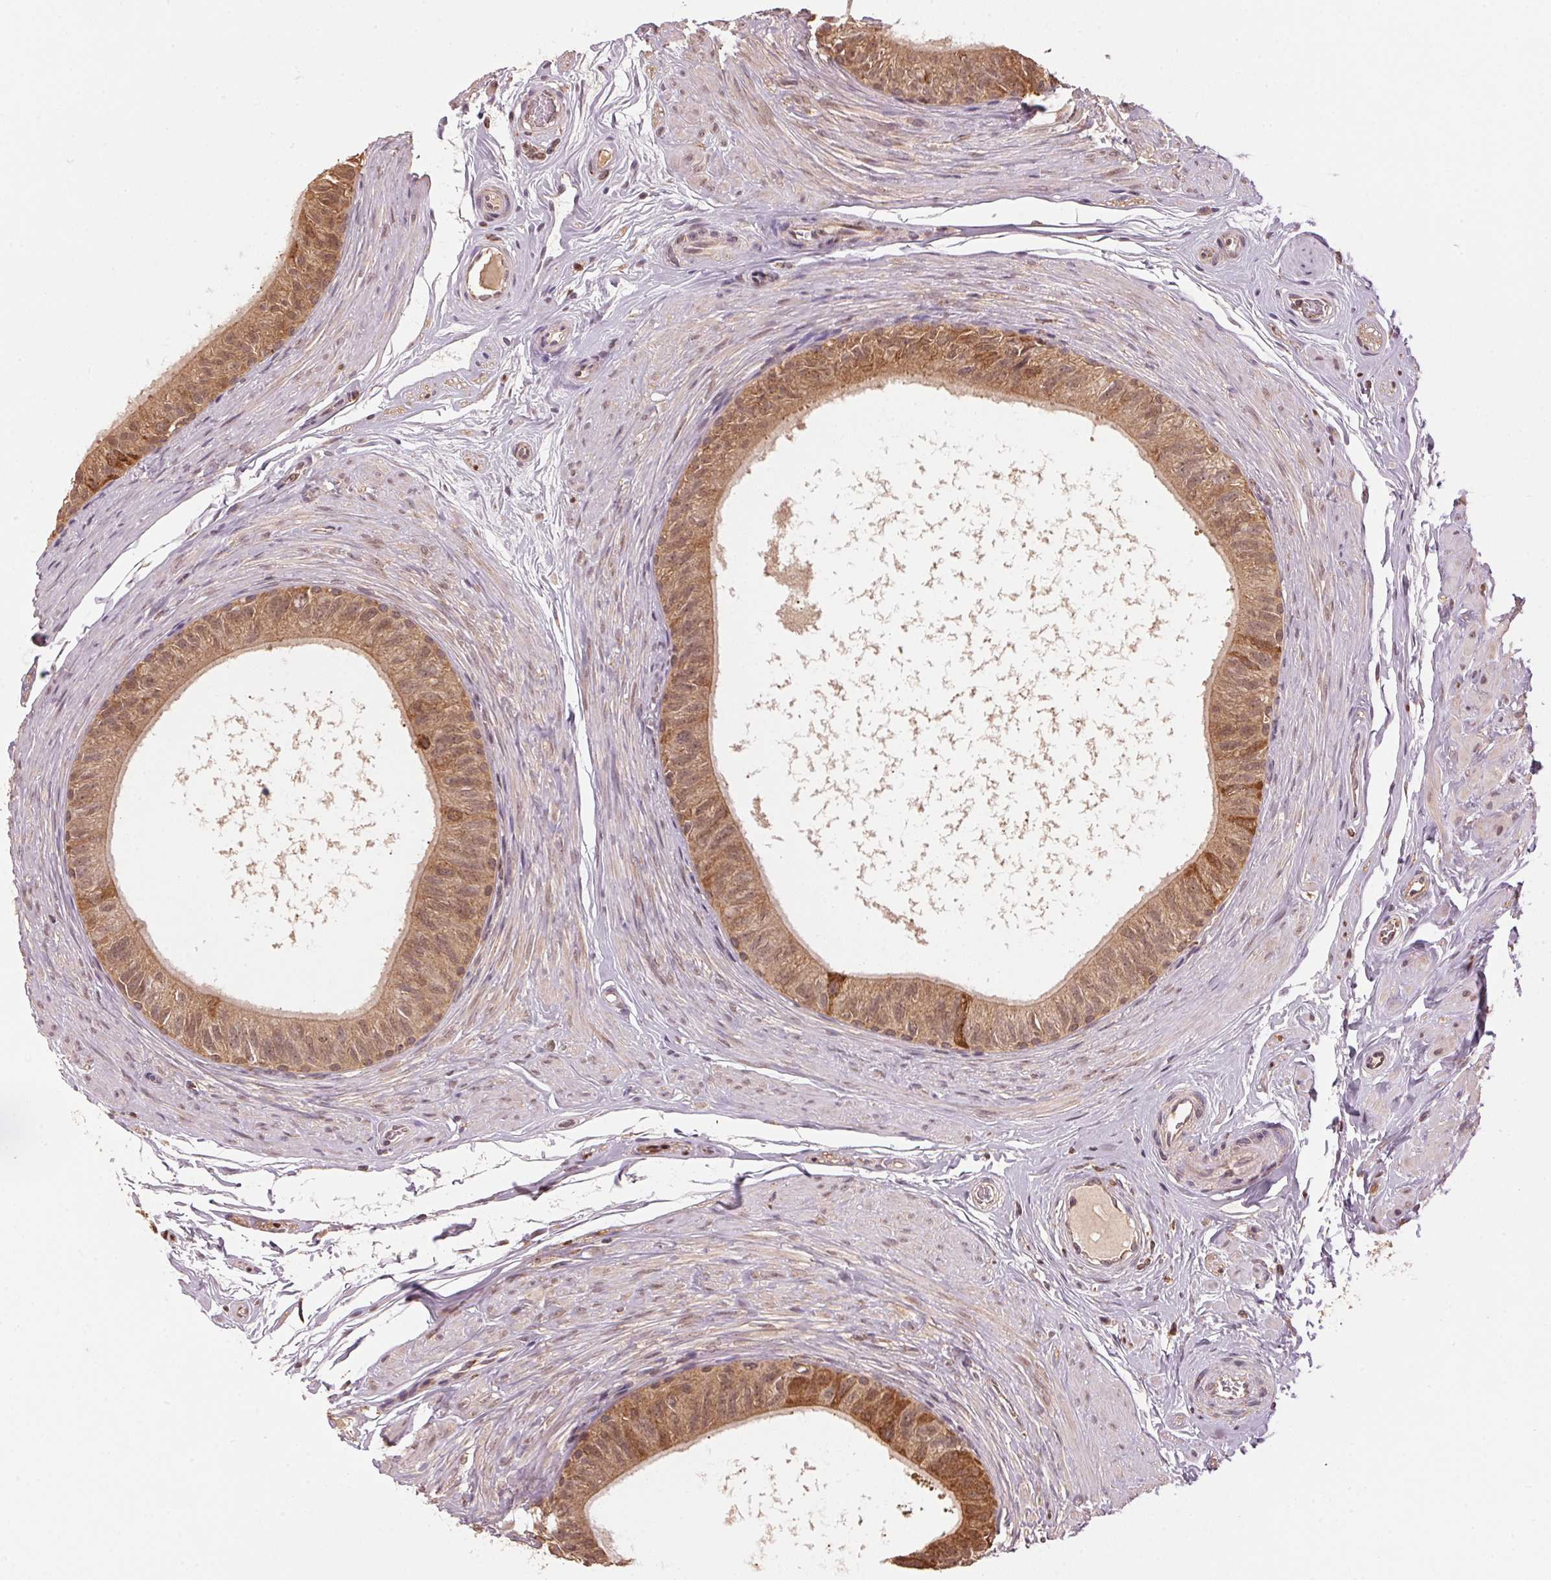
{"staining": {"intensity": "moderate", "quantity": ">75%", "location": "cytoplasmic/membranous"}, "tissue": "epididymis", "cell_type": "Glandular cells", "image_type": "normal", "snomed": [{"axis": "morphology", "description": "Normal tissue, NOS"}, {"axis": "topography", "description": "Epididymis"}], "caption": "IHC (DAB) staining of unremarkable epididymis reveals moderate cytoplasmic/membranous protein staining in approximately >75% of glandular cells.", "gene": "ARHGAP6", "patient": {"sex": "male", "age": 36}}